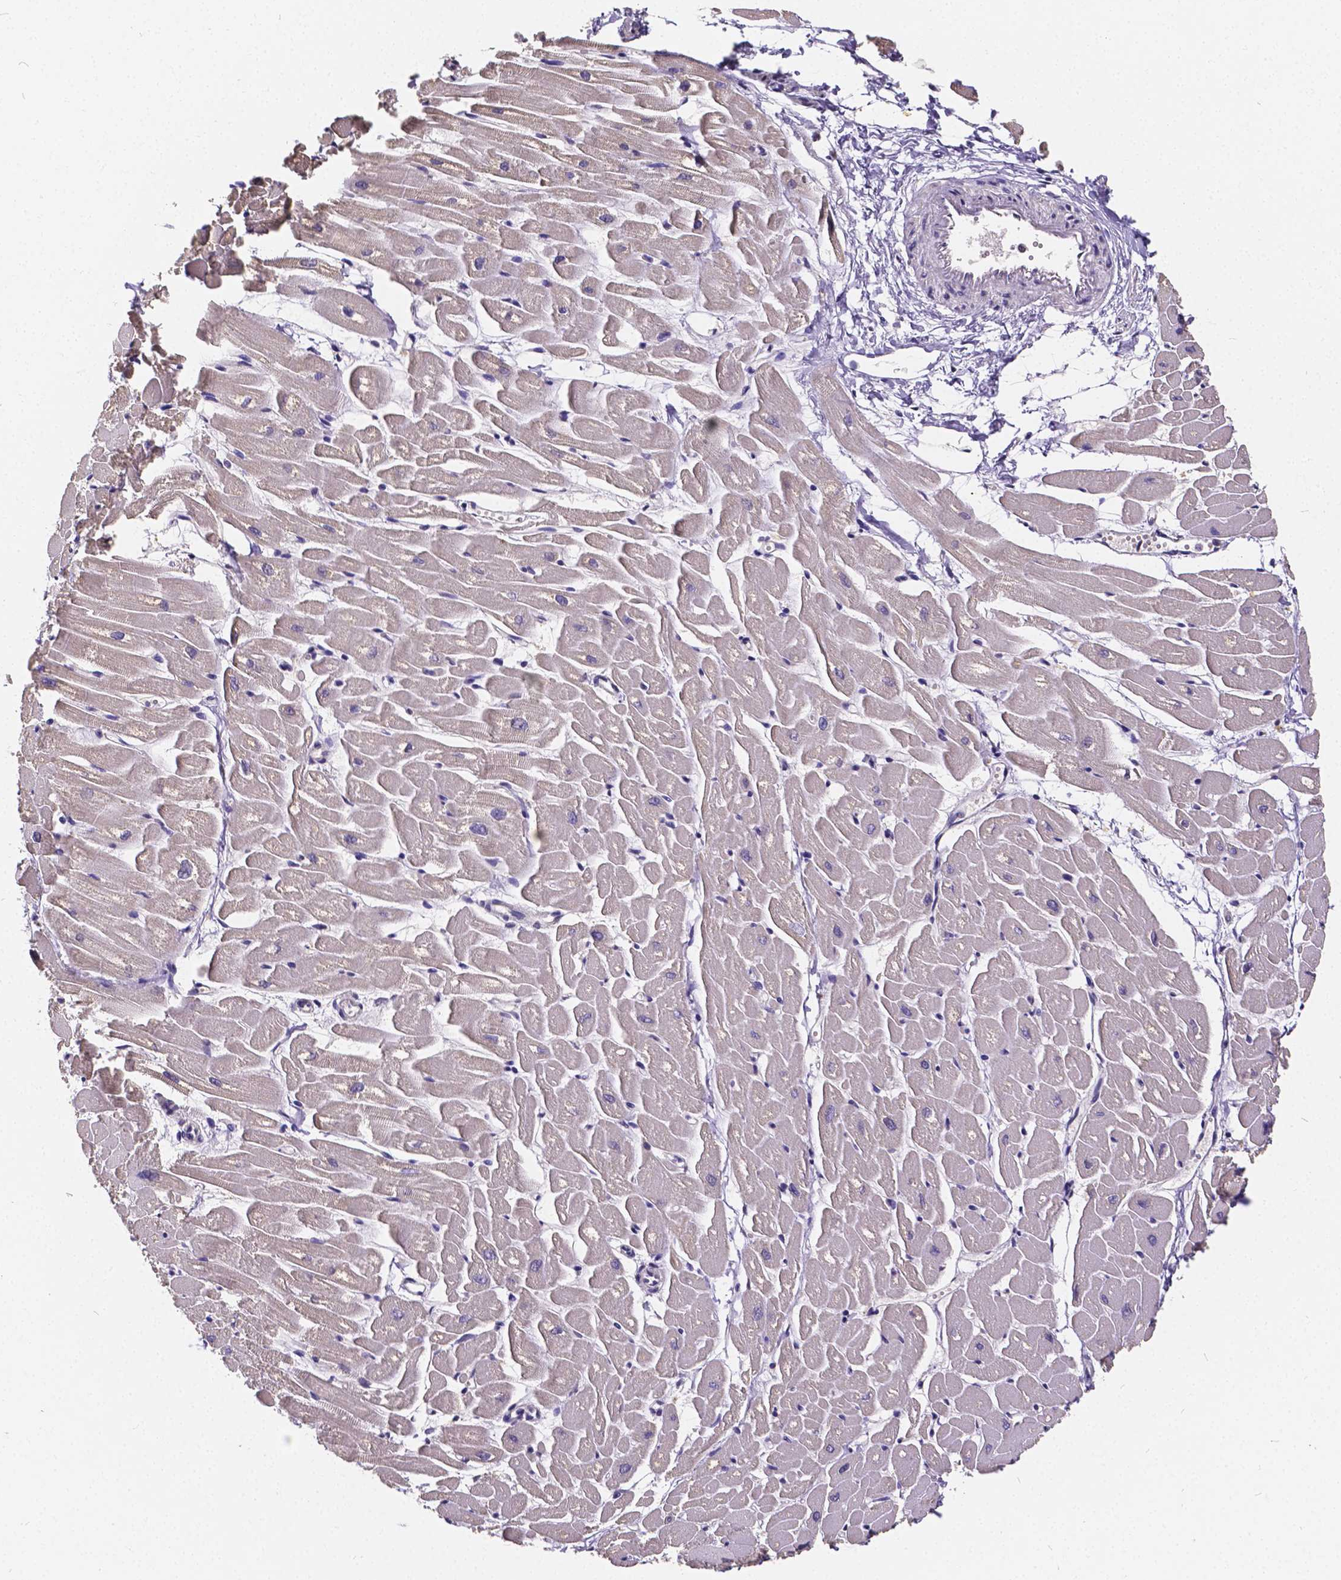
{"staining": {"intensity": "weak", "quantity": "25%-75%", "location": "cytoplasmic/membranous"}, "tissue": "heart muscle", "cell_type": "Cardiomyocytes", "image_type": "normal", "snomed": [{"axis": "morphology", "description": "Normal tissue, NOS"}, {"axis": "topography", "description": "Heart"}], "caption": "The micrograph demonstrates a brown stain indicating the presence of a protein in the cytoplasmic/membranous of cardiomyocytes in heart muscle. (DAB IHC, brown staining for protein, blue staining for nuclei).", "gene": "CTNNA2", "patient": {"sex": "male", "age": 57}}